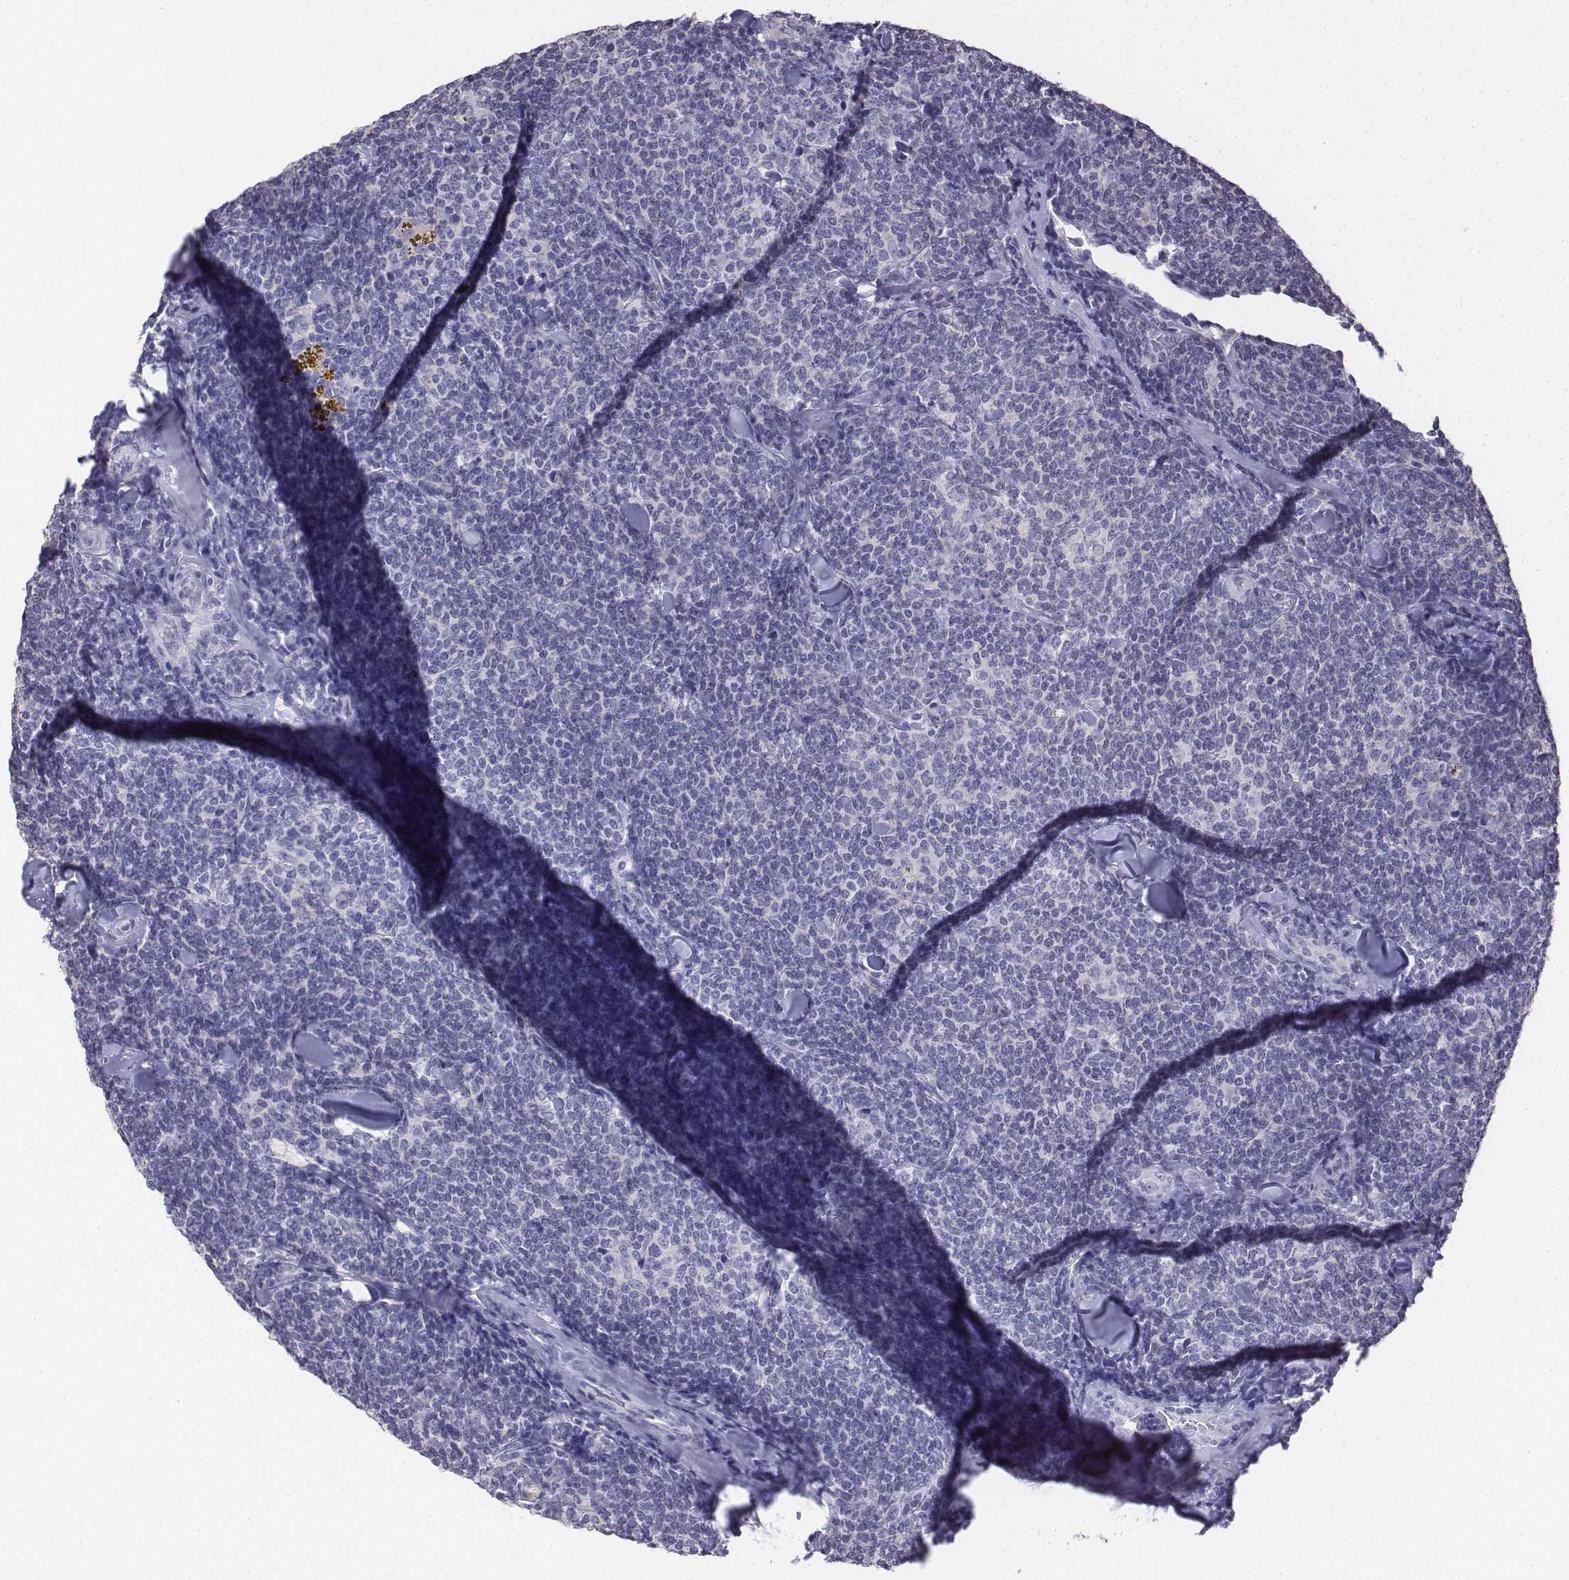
{"staining": {"intensity": "negative", "quantity": "none", "location": "none"}, "tissue": "lymphoma", "cell_type": "Tumor cells", "image_type": "cancer", "snomed": [{"axis": "morphology", "description": "Malignant lymphoma, non-Hodgkin's type, Low grade"}, {"axis": "topography", "description": "Lymph node"}], "caption": "An image of human low-grade malignant lymphoma, non-Hodgkin's type is negative for staining in tumor cells.", "gene": "LGSN", "patient": {"sex": "female", "age": 56}}